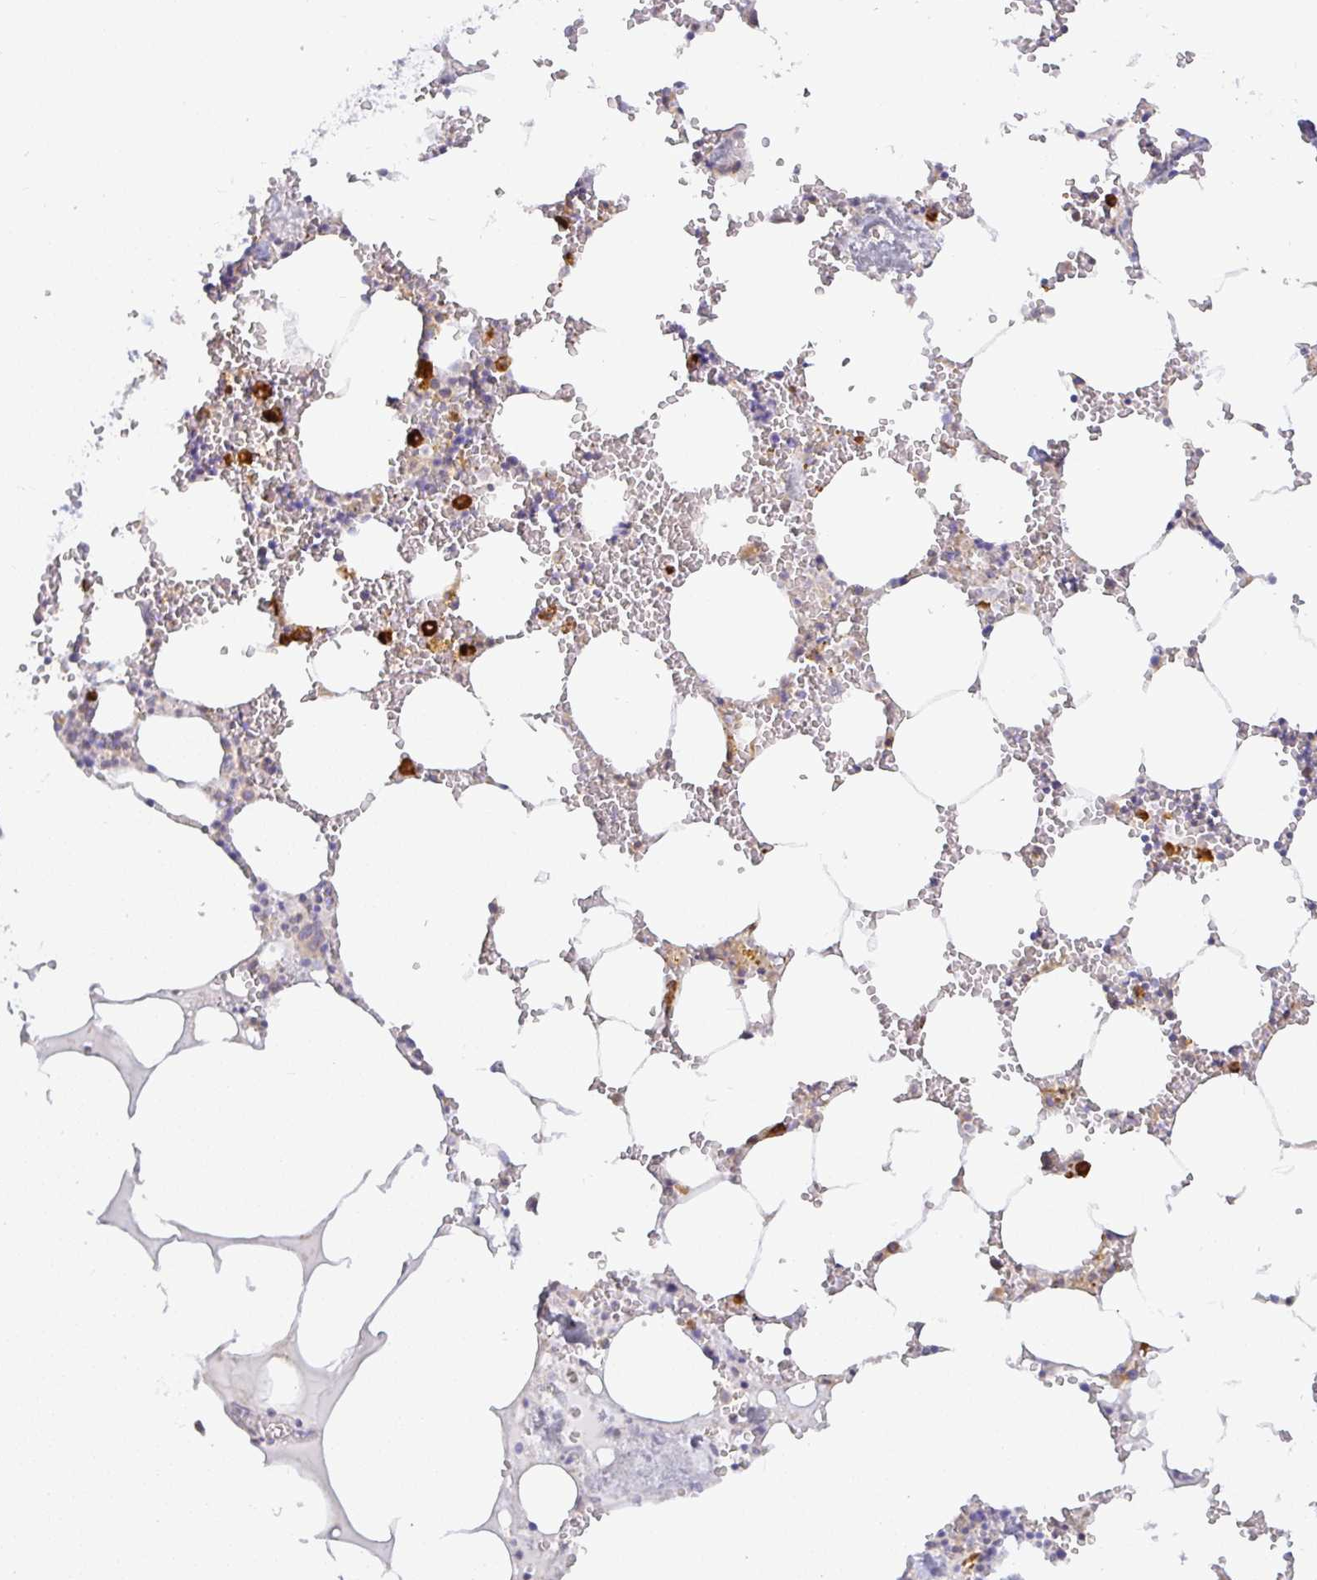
{"staining": {"intensity": "strong", "quantity": "<25%", "location": "cytoplasmic/membranous"}, "tissue": "bone marrow", "cell_type": "Hematopoietic cells", "image_type": "normal", "snomed": [{"axis": "morphology", "description": "Normal tissue, NOS"}, {"axis": "topography", "description": "Bone marrow"}], "caption": "A micrograph of human bone marrow stained for a protein displays strong cytoplasmic/membranous brown staining in hematopoietic cells. (DAB = brown stain, brightfield microscopy at high magnification).", "gene": "DERL2", "patient": {"sex": "male", "age": 54}}